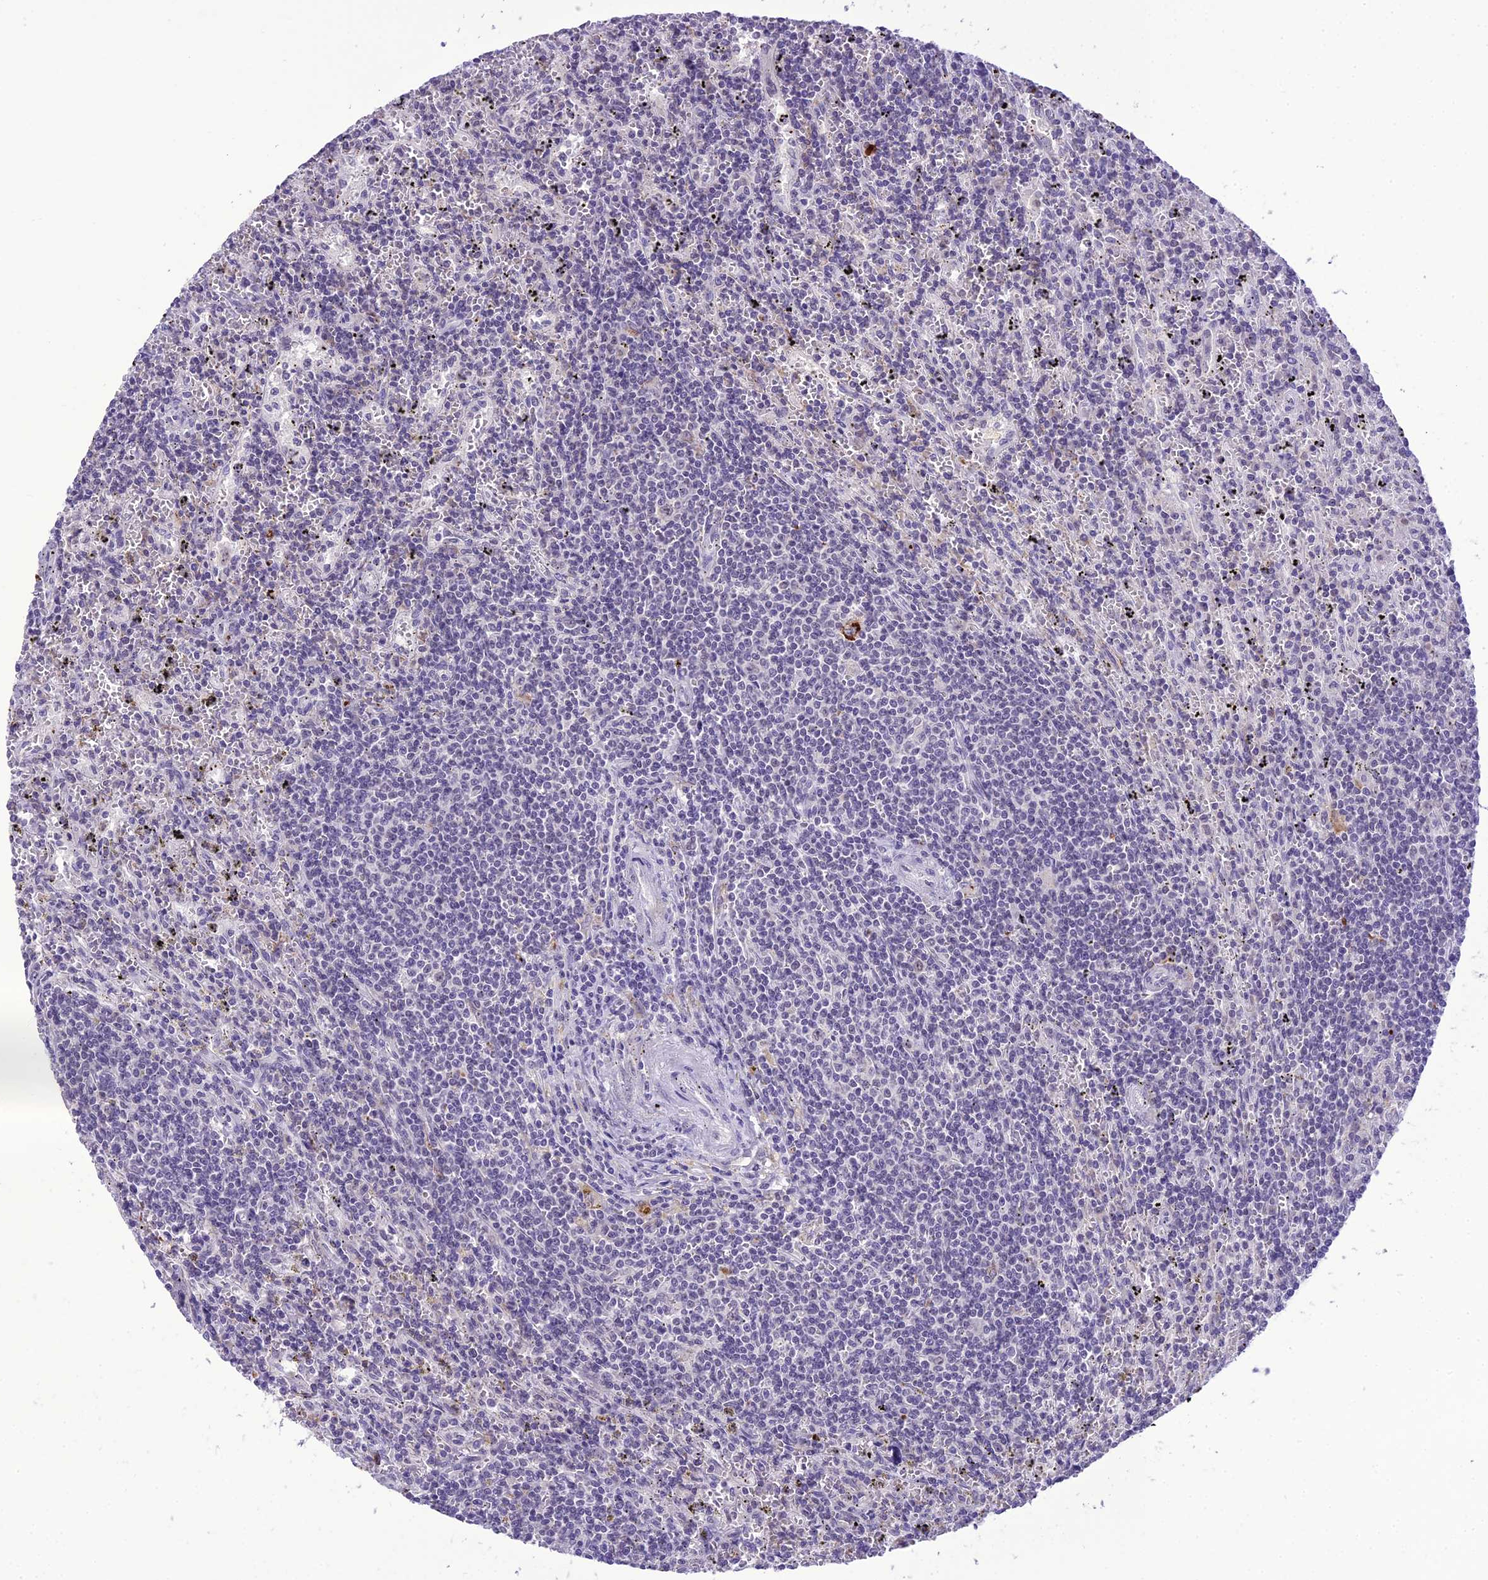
{"staining": {"intensity": "negative", "quantity": "none", "location": "none"}, "tissue": "lymphoma", "cell_type": "Tumor cells", "image_type": "cancer", "snomed": [{"axis": "morphology", "description": "Malignant lymphoma, non-Hodgkin's type, Low grade"}, {"axis": "topography", "description": "Spleen"}], "caption": "Tumor cells are negative for brown protein staining in lymphoma.", "gene": "SH3RF3", "patient": {"sex": "male", "age": 76}}